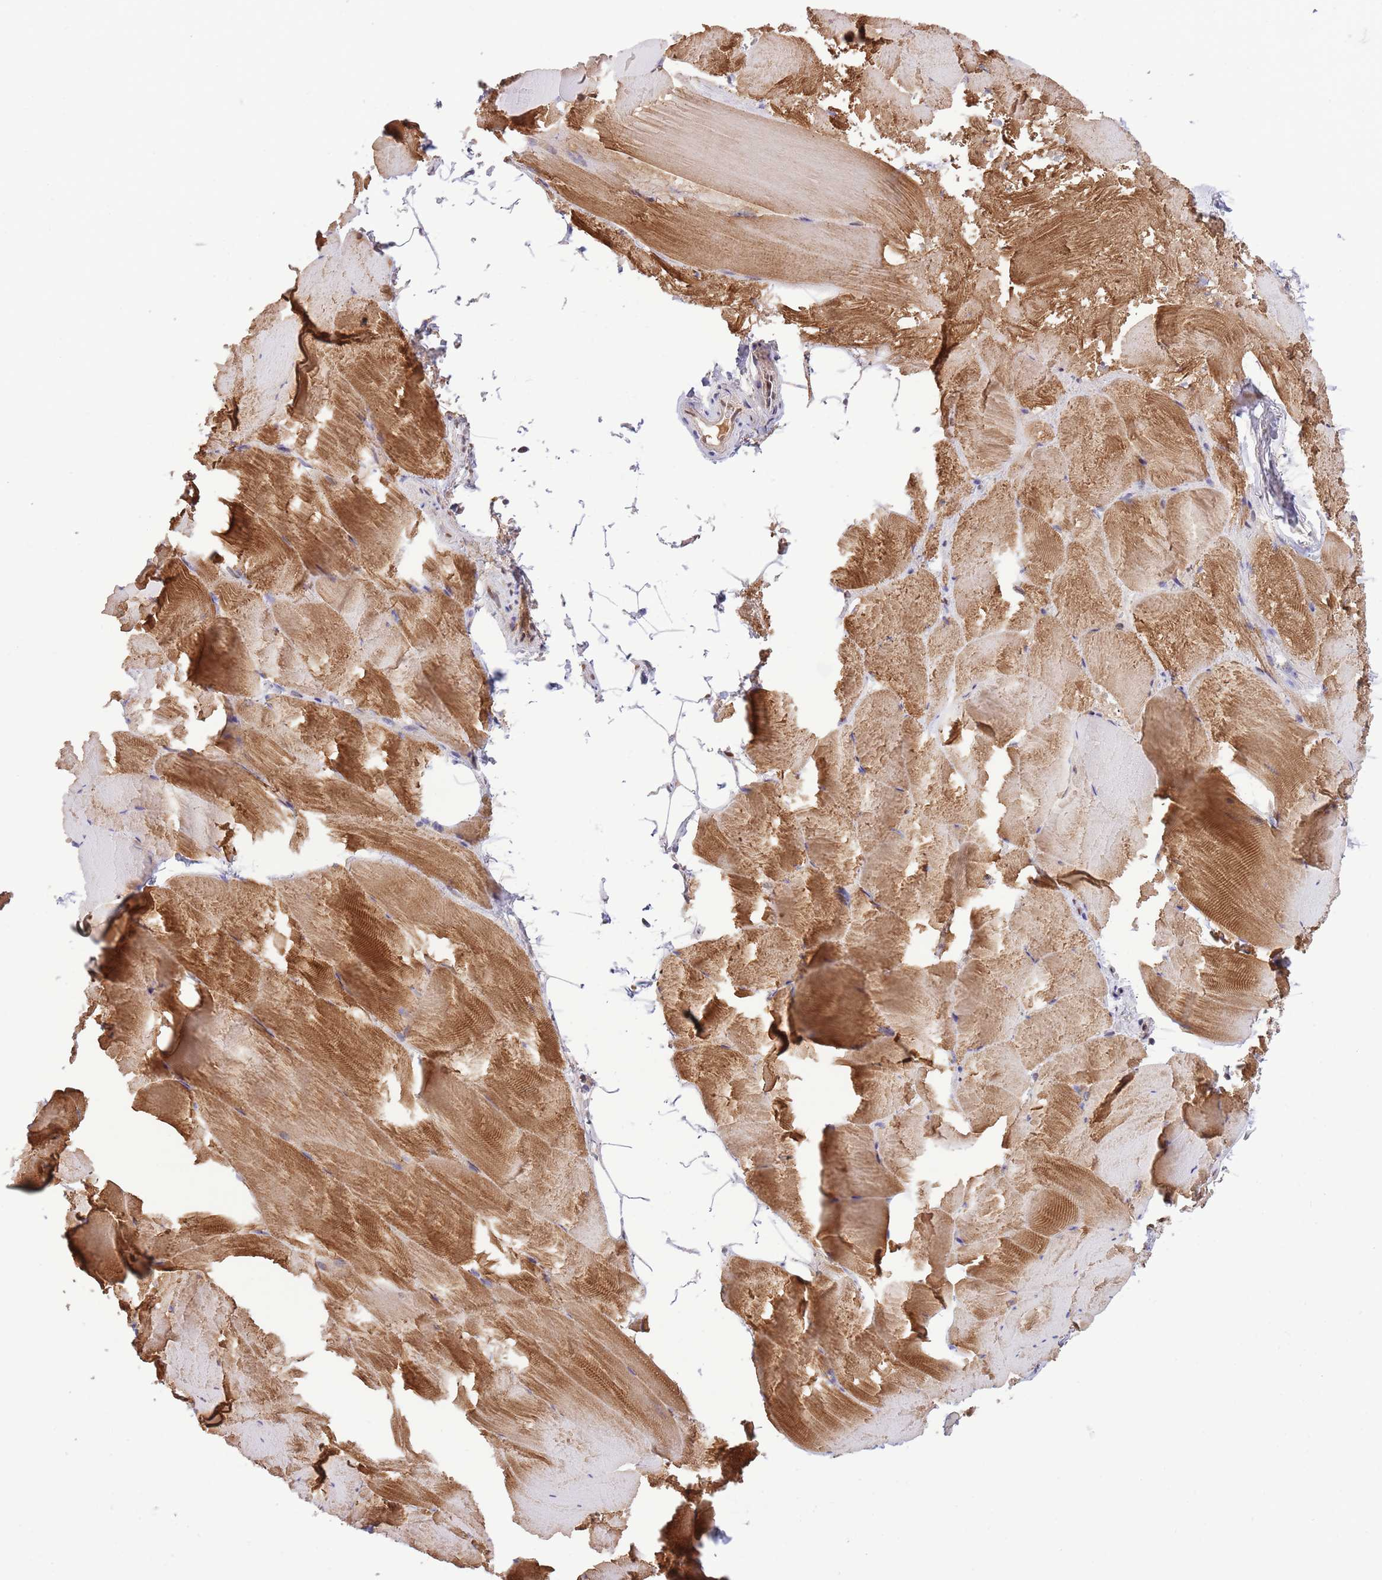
{"staining": {"intensity": "moderate", "quantity": ">75%", "location": "cytoplasmic/membranous"}, "tissue": "skeletal muscle", "cell_type": "Myocytes", "image_type": "normal", "snomed": [{"axis": "morphology", "description": "Normal tissue, NOS"}, {"axis": "topography", "description": "Skeletal muscle"}], "caption": "Immunohistochemistry (IHC) of unremarkable human skeletal muscle displays medium levels of moderate cytoplasmic/membranous positivity in approximately >75% of myocytes. Nuclei are stained in blue.", "gene": "TRIM32", "patient": {"sex": "female", "age": 64}}